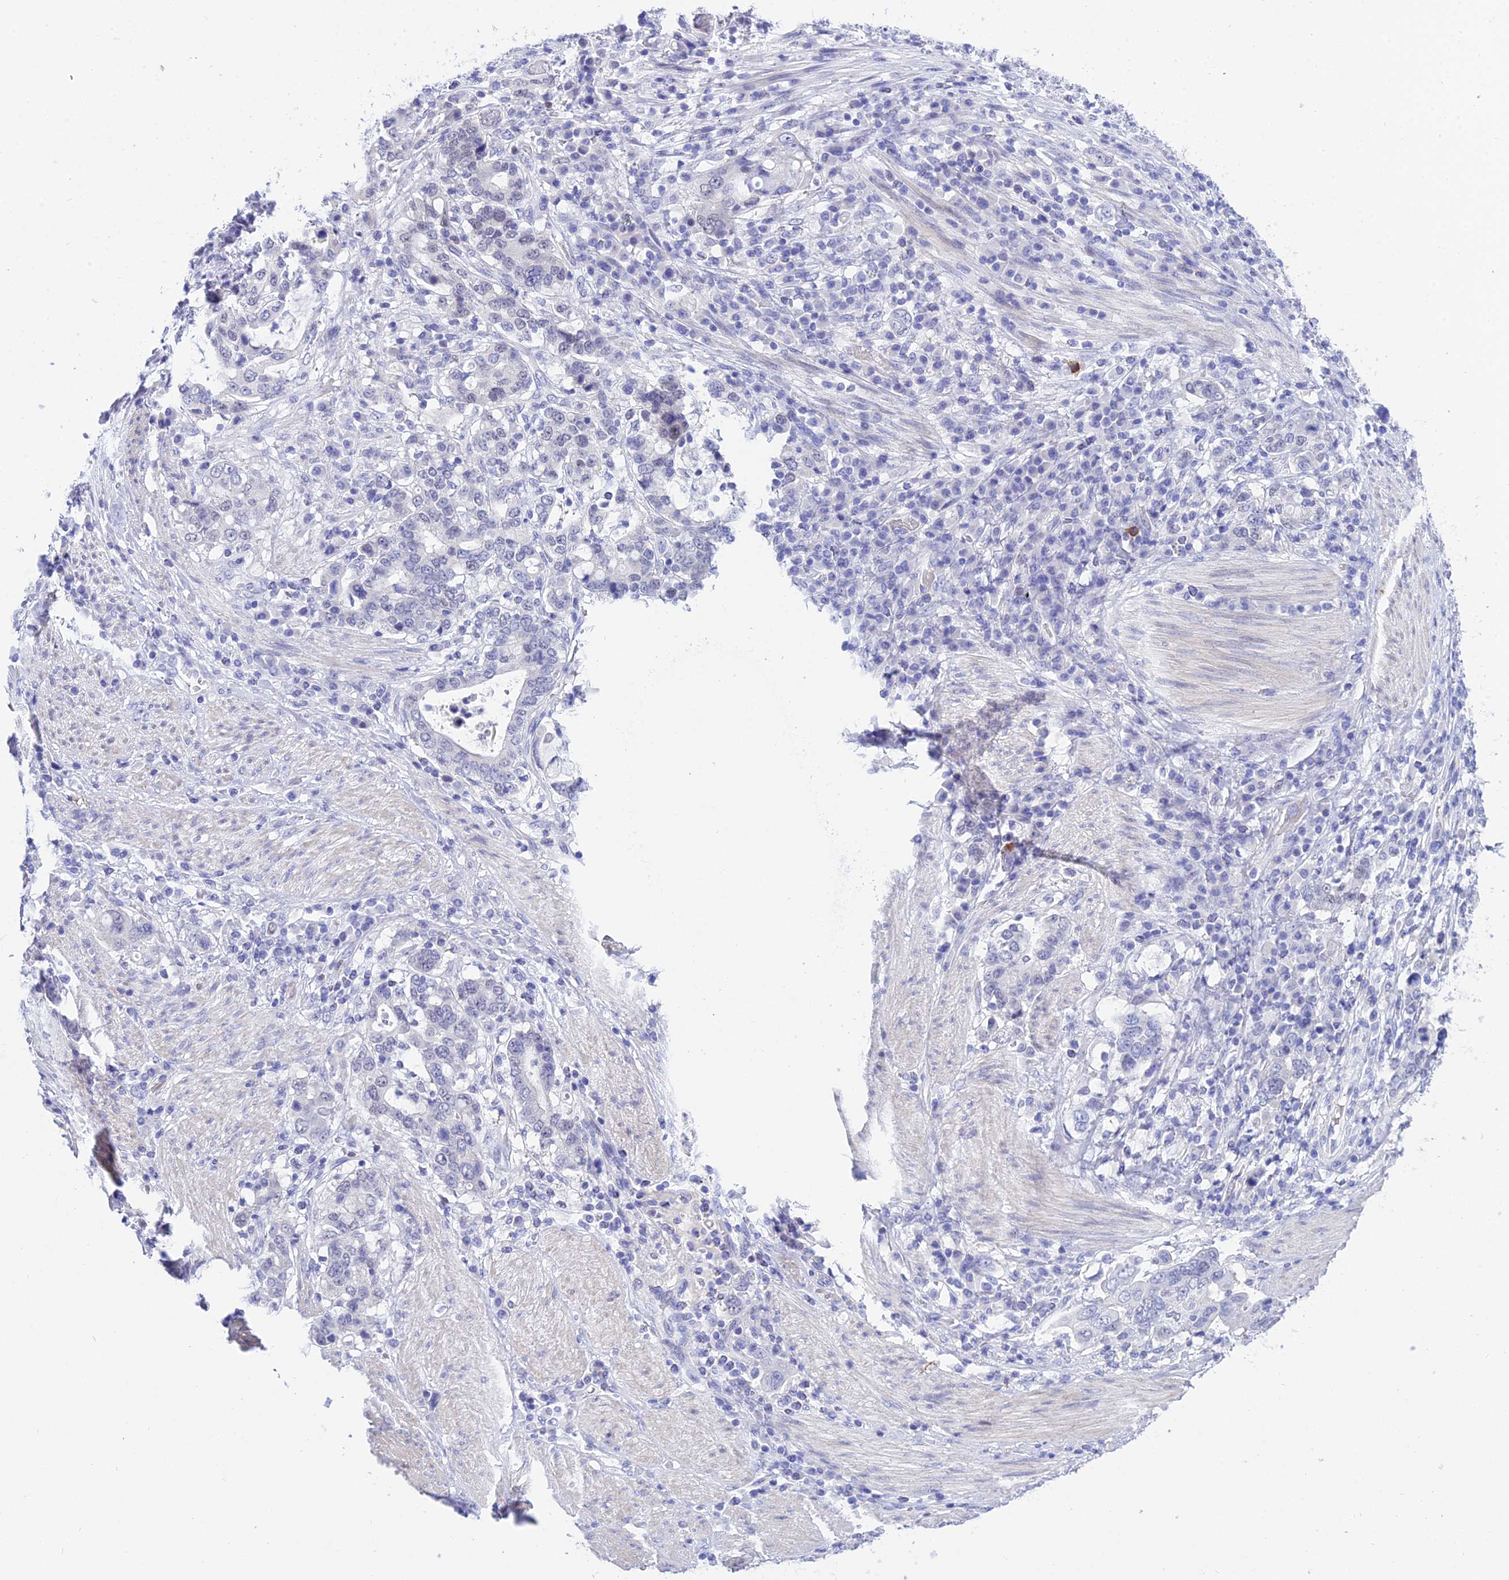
{"staining": {"intensity": "negative", "quantity": "none", "location": "none"}, "tissue": "stomach cancer", "cell_type": "Tumor cells", "image_type": "cancer", "snomed": [{"axis": "morphology", "description": "Adenocarcinoma, NOS"}, {"axis": "topography", "description": "Stomach, upper"}, {"axis": "topography", "description": "Stomach"}], "caption": "DAB (3,3'-diaminobenzidine) immunohistochemical staining of human stomach adenocarcinoma shows no significant expression in tumor cells.", "gene": "DEFB107A", "patient": {"sex": "male", "age": 62}}